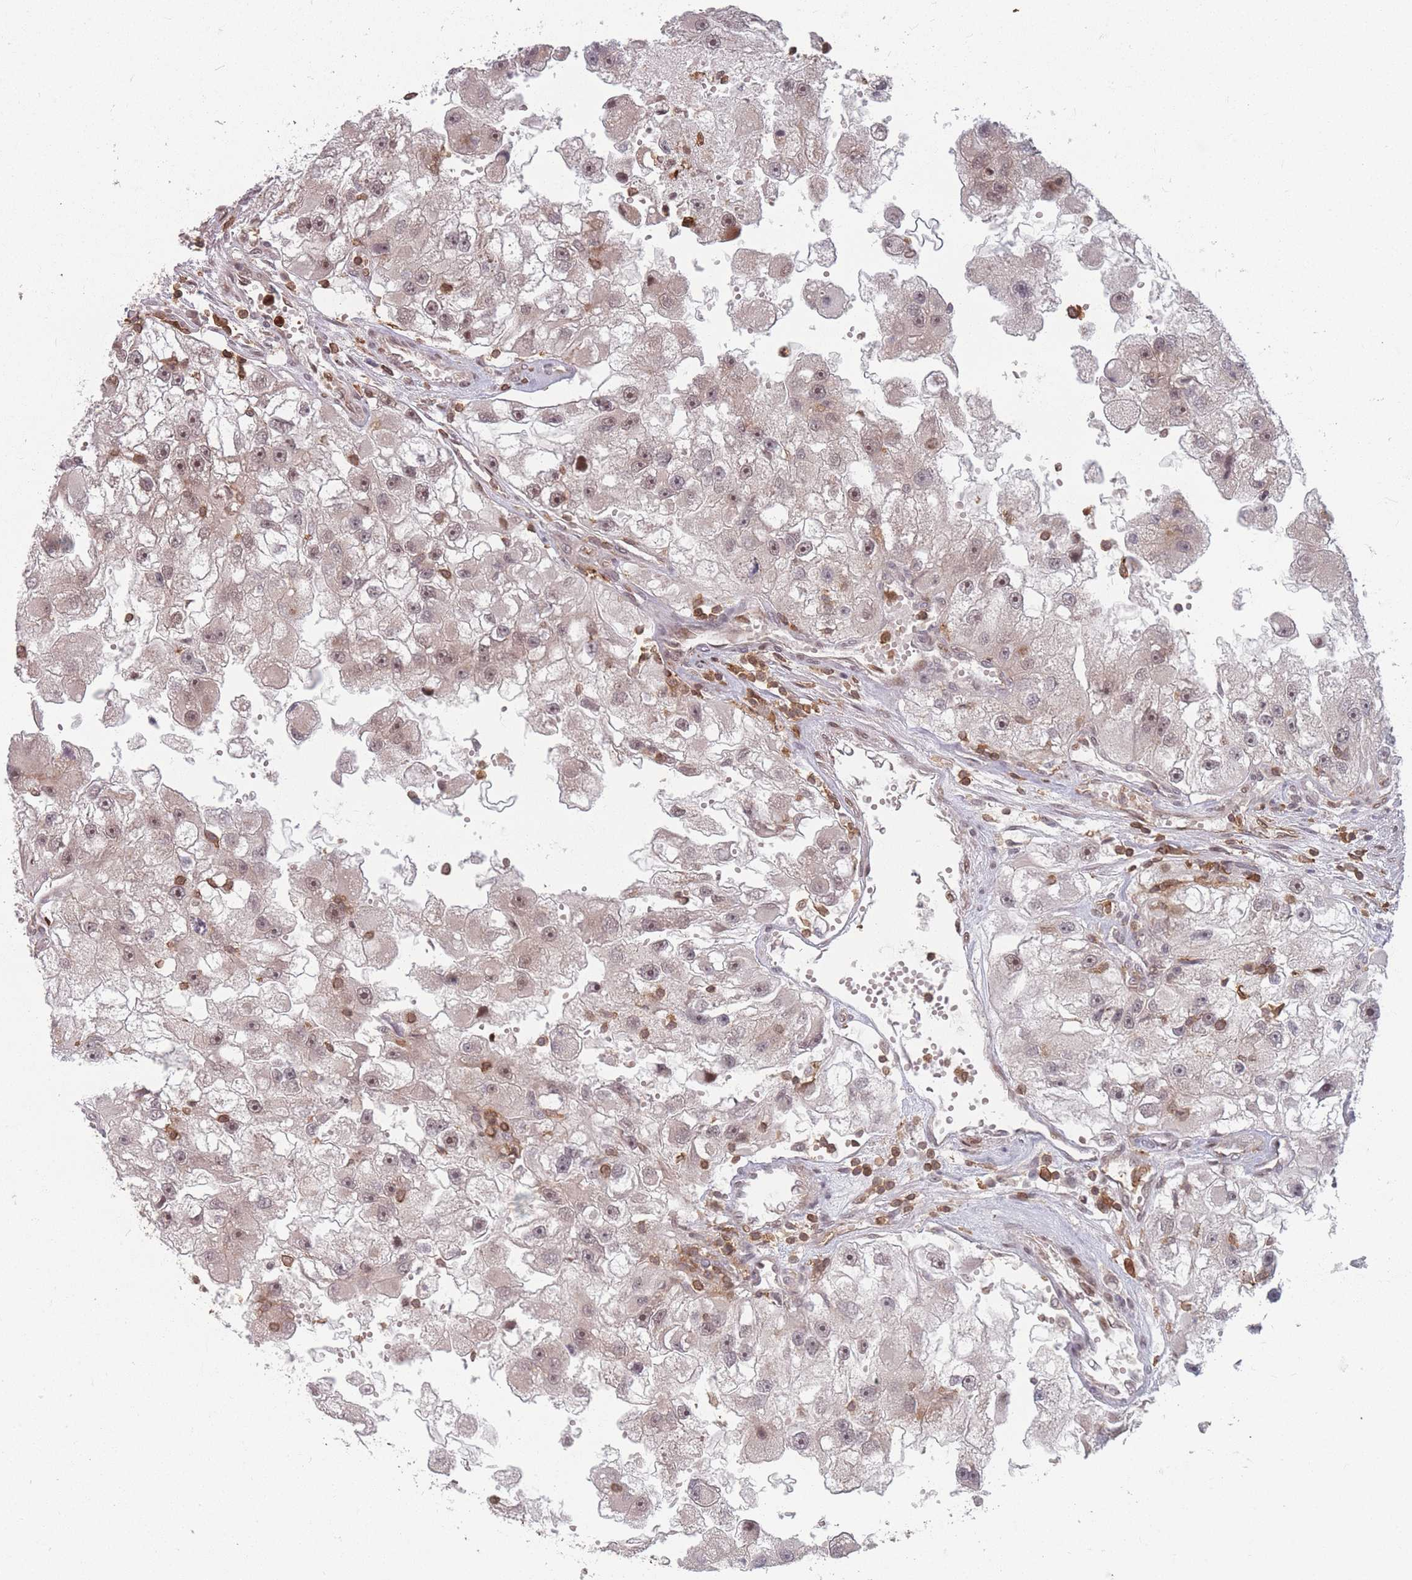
{"staining": {"intensity": "weak", "quantity": "25%-75%", "location": "nuclear"}, "tissue": "renal cancer", "cell_type": "Tumor cells", "image_type": "cancer", "snomed": [{"axis": "morphology", "description": "Adenocarcinoma, NOS"}, {"axis": "topography", "description": "Kidney"}], "caption": "Tumor cells reveal low levels of weak nuclear positivity in about 25%-75% of cells in human adenocarcinoma (renal).", "gene": "WDR55", "patient": {"sex": "male", "age": 63}}